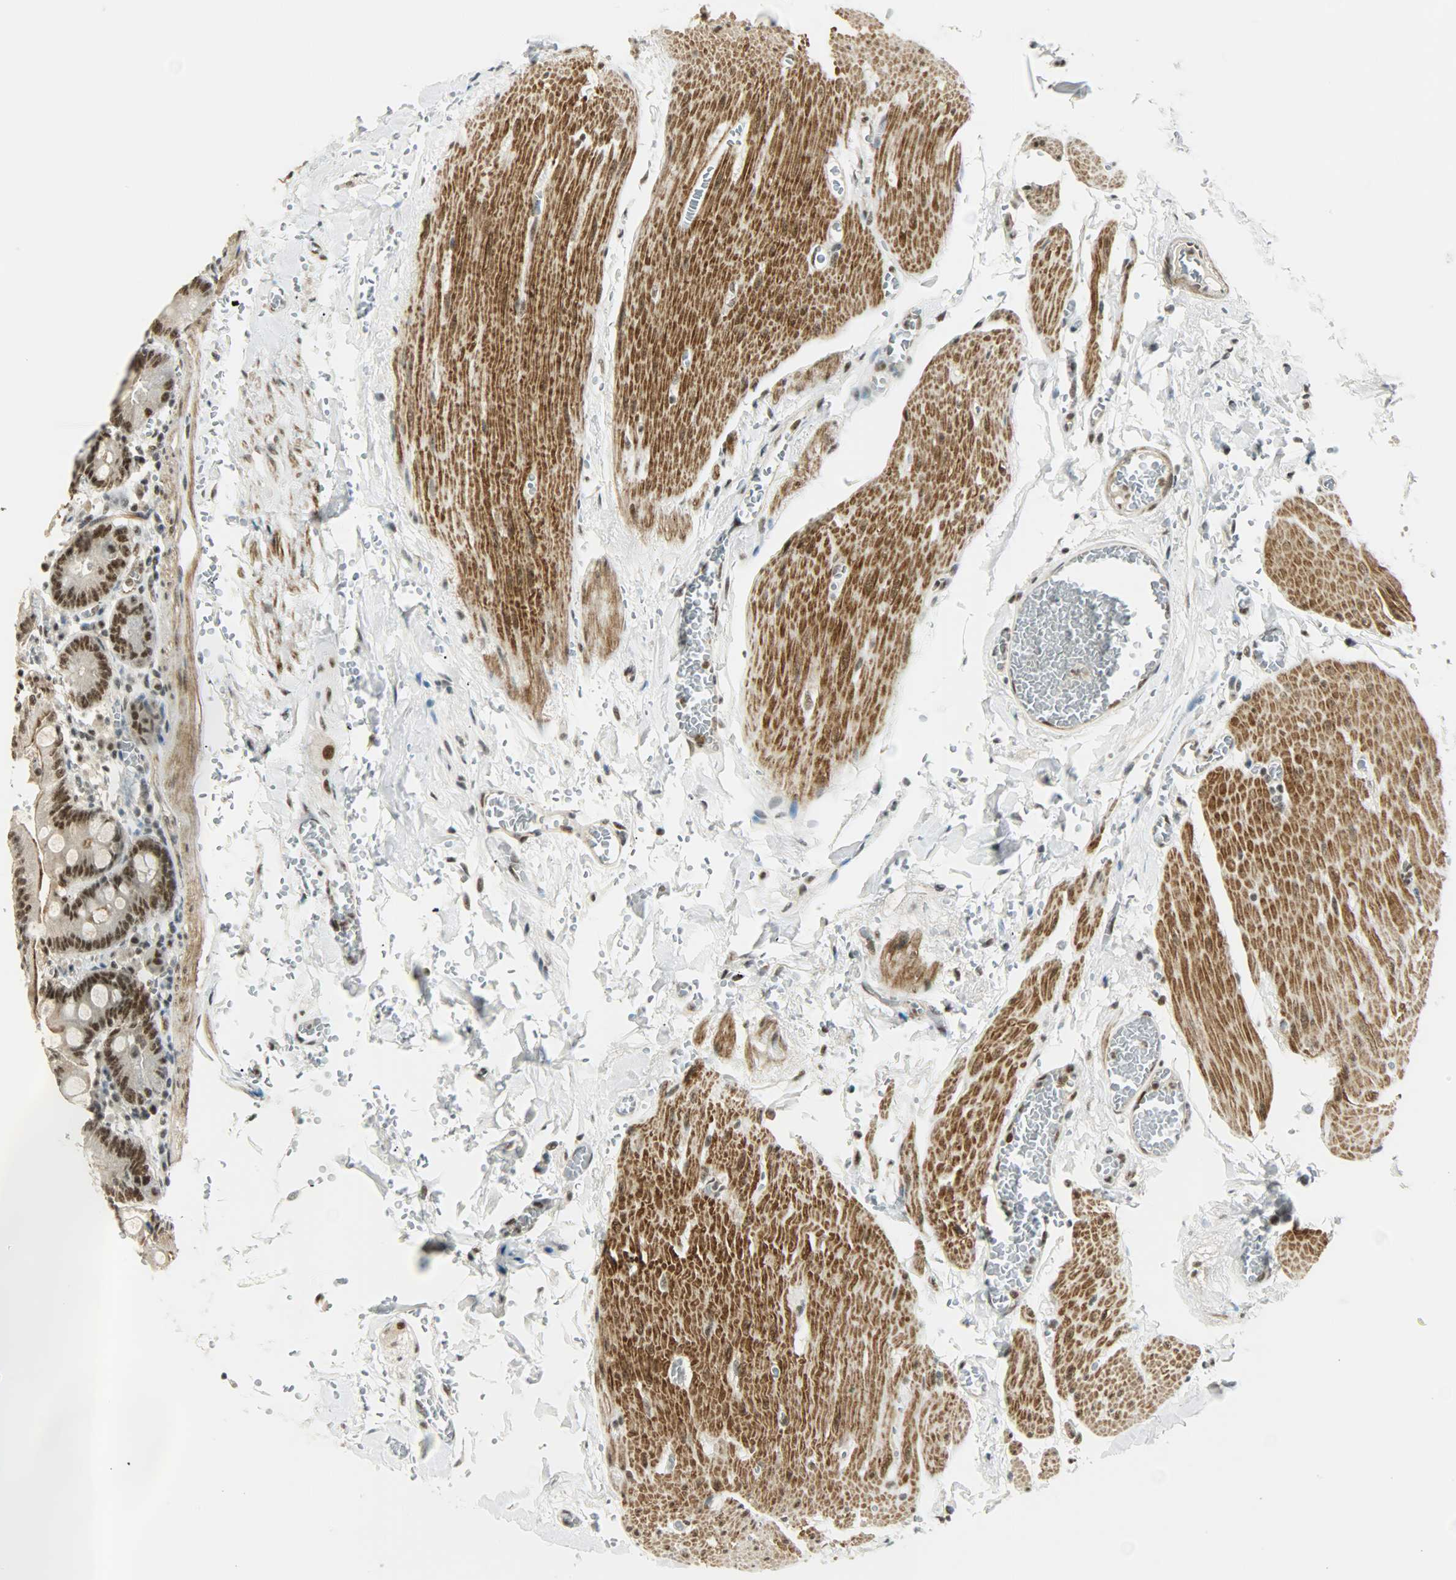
{"staining": {"intensity": "strong", "quantity": ">75%", "location": "nuclear"}, "tissue": "small intestine", "cell_type": "Glandular cells", "image_type": "normal", "snomed": [{"axis": "morphology", "description": "Normal tissue, NOS"}, {"axis": "topography", "description": "Small intestine"}], "caption": "This photomicrograph displays IHC staining of normal human small intestine, with high strong nuclear expression in about >75% of glandular cells.", "gene": "SUGP1", "patient": {"sex": "male", "age": 71}}